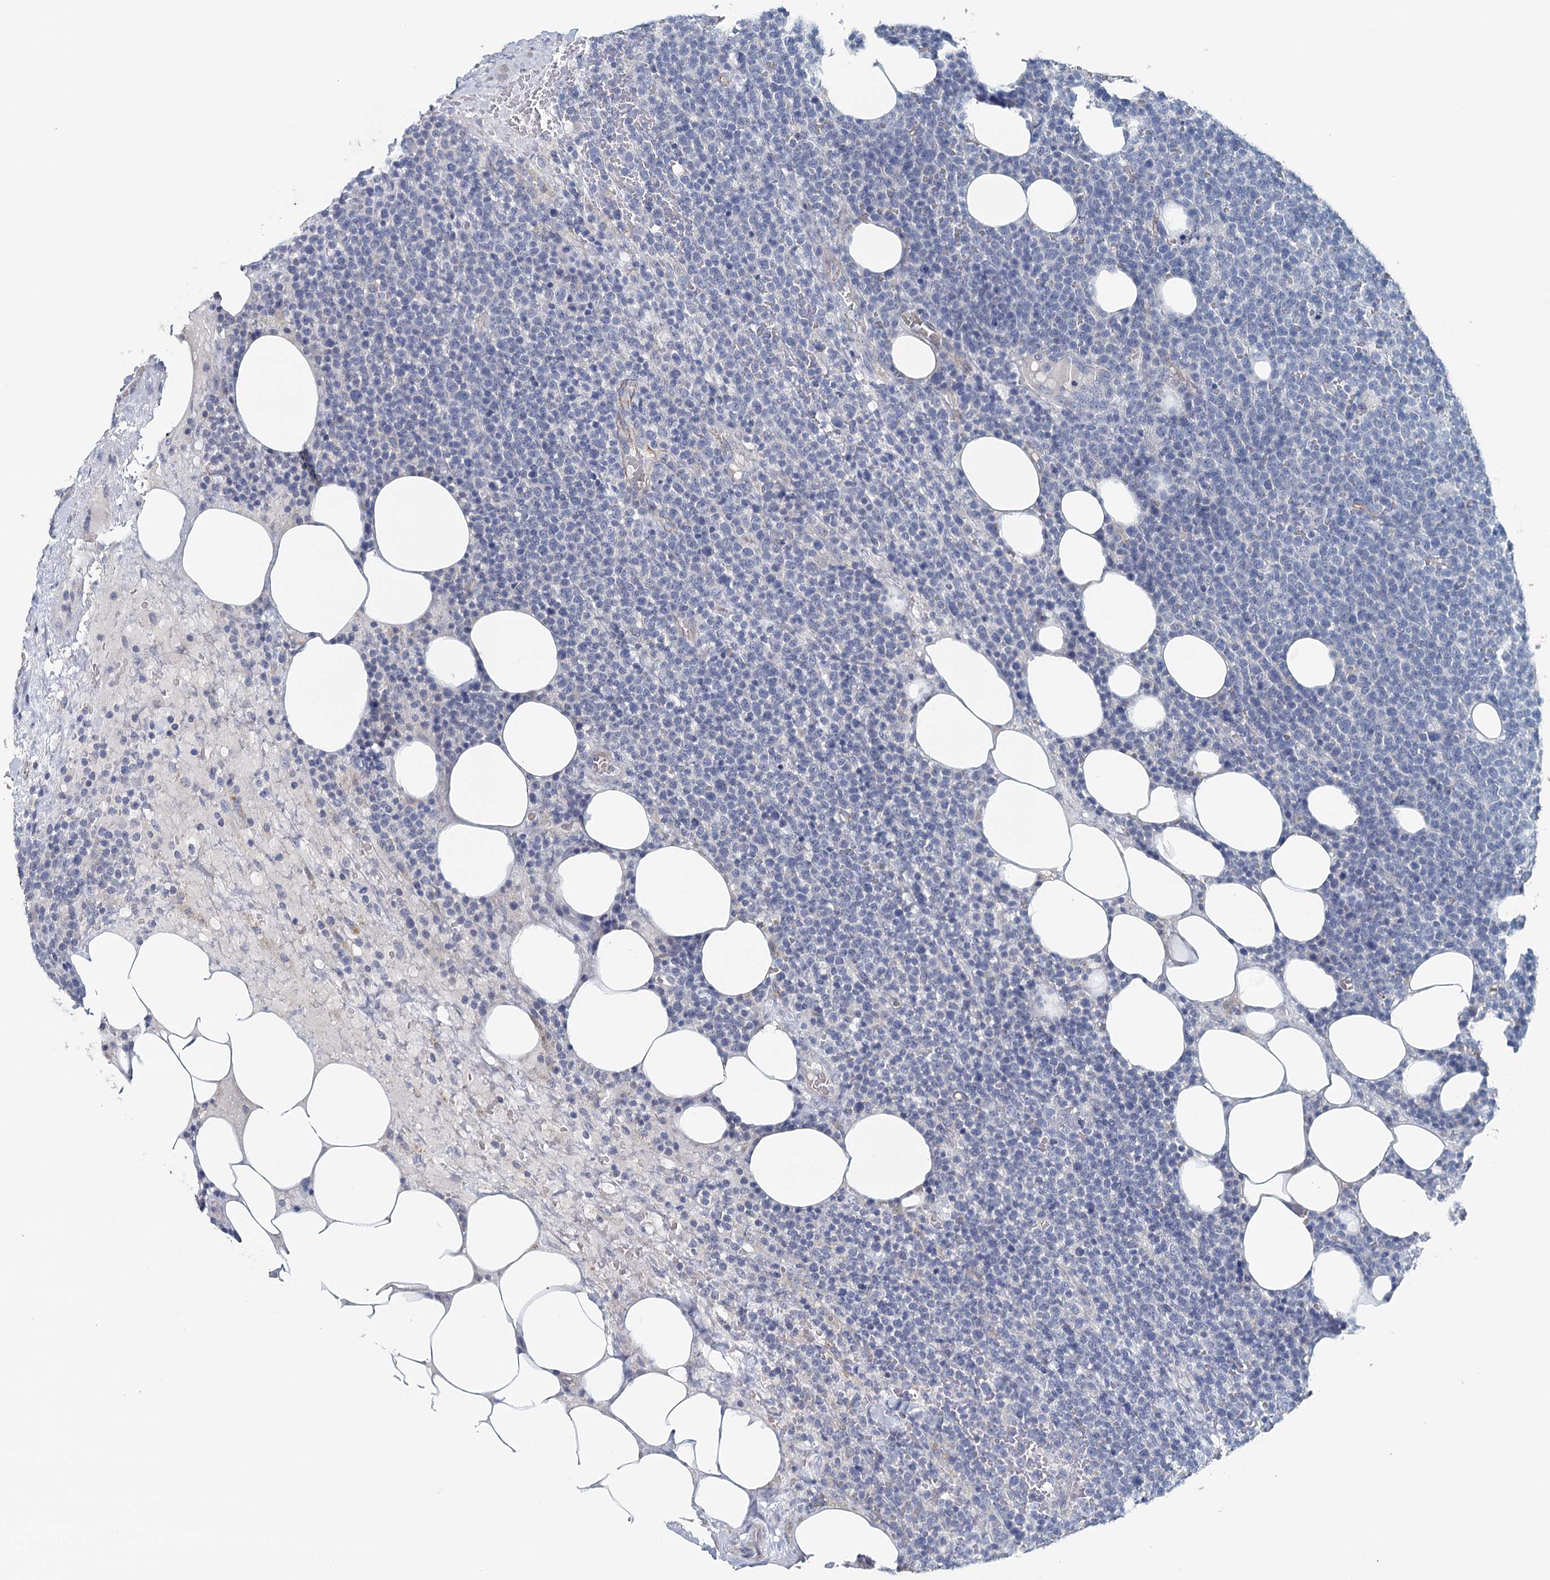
{"staining": {"intensity": "negative", "quantity": "none", "location": "none"}, "tissue": "lymphoma", "cell_type": "Tumor cells", "image_type": "cancer", "snomed": [{"axis": "morphology", "description": "Malignant lymphoma, non-Hodgkin's type, High grade"}, {"axis": "topography", "description": "Lymph node"}], "caption": "A histopathology image of human lymphoma is negative for staining in tumor cells.", "gene": "SYNPO", "patient": {"sex": "male", "age": 61}}